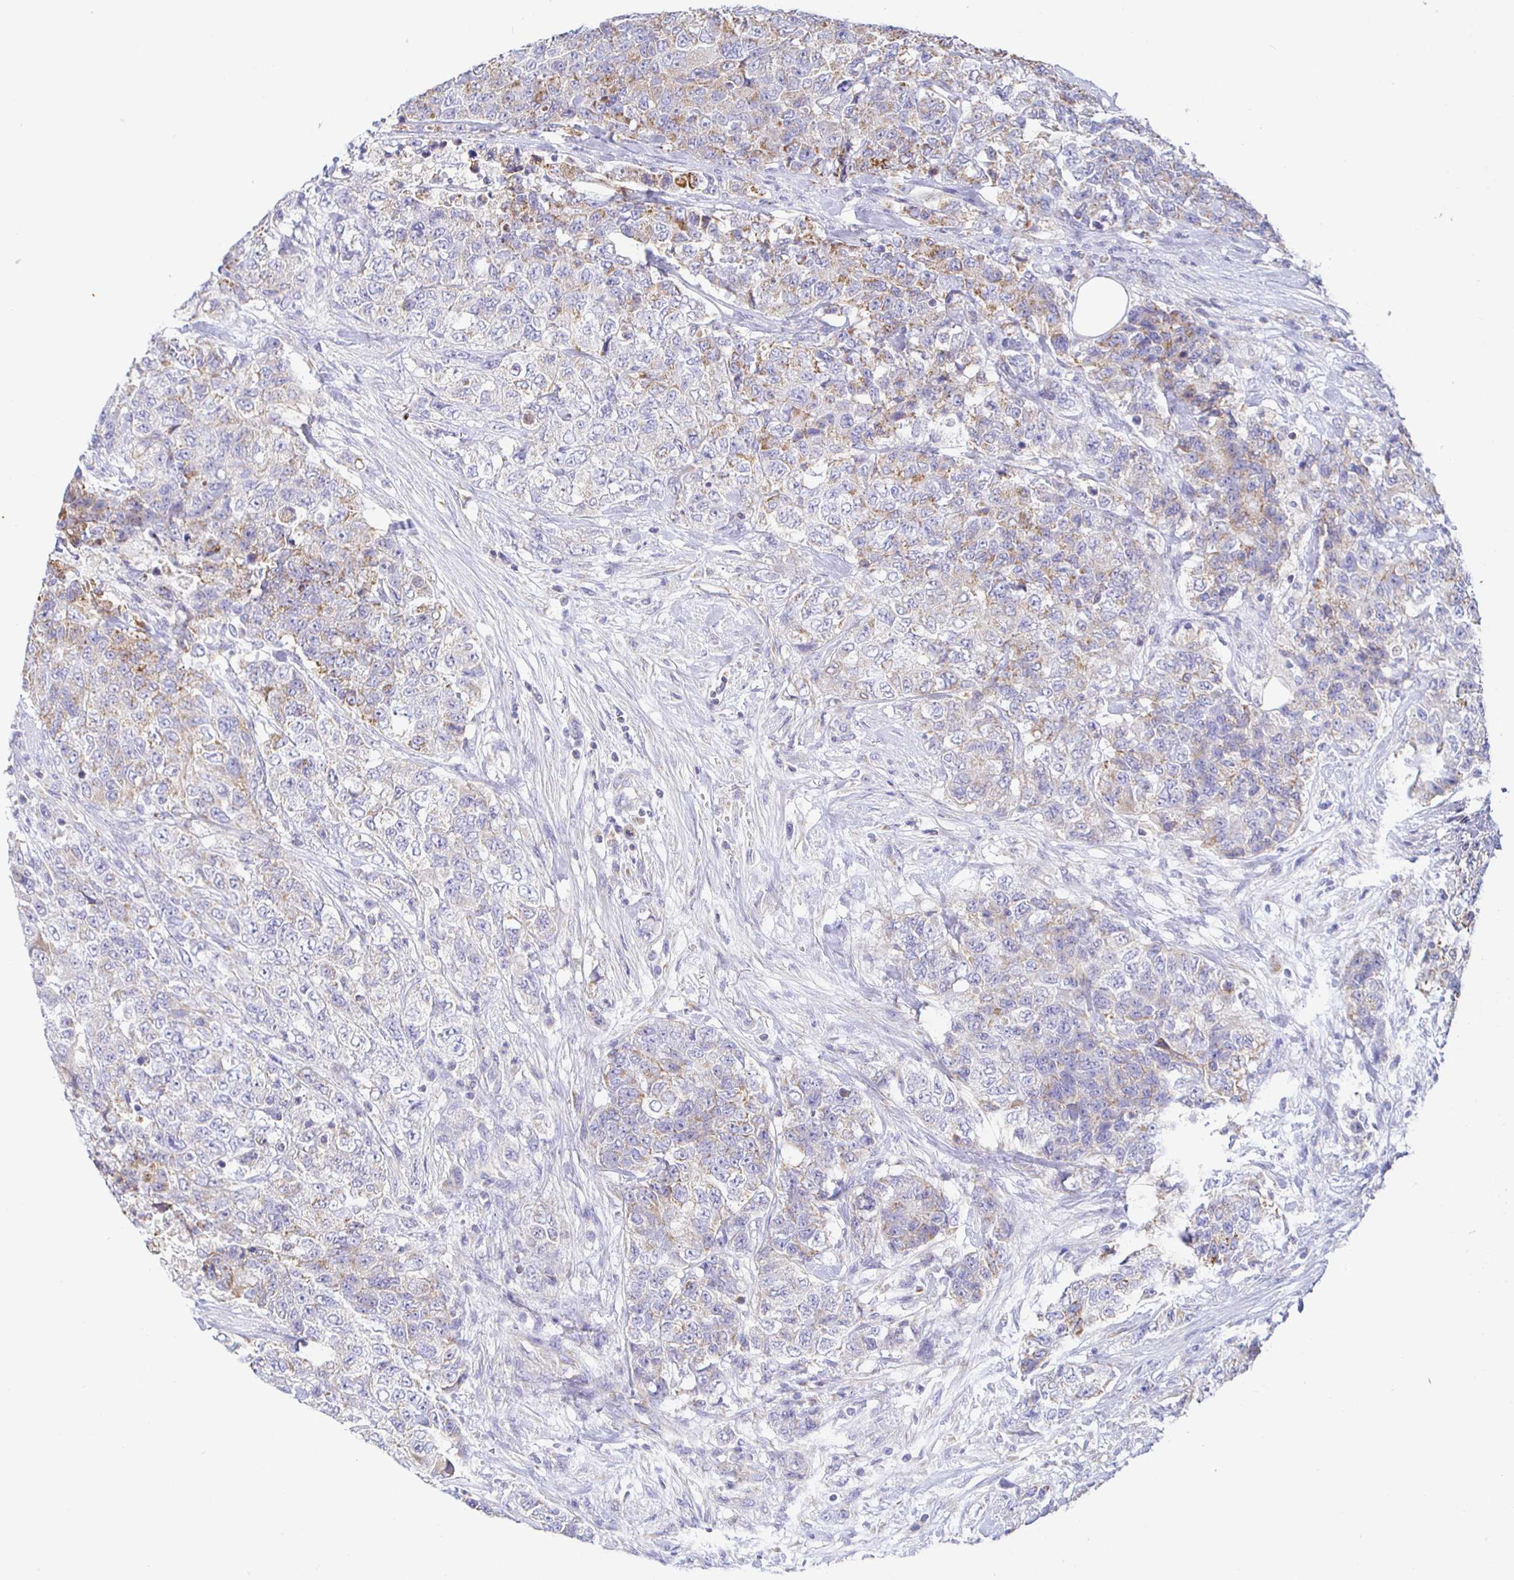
{"staining": {"intensity": "weak", "quantity": "25%-75%", "location": "cytoplasmic/membranous"}, "tissue": "urothelial cancer", "cell_type": "Tumor cells", "image_type": "cancer", "snomed": [{"axis": "morphology", "description": "Urothelial carcinoma, High grade"}, {"axis": "topography", "description": "Urinary bladder"}], "caption": "Protein expression analysis of high-grade urothelial carcinoma exhibits weak cytoplasmic/membranous expression in about 25%-75% of tumor cells.", "gene": "SYNGR4", "patient": {"sex": "female", "age": 78}}